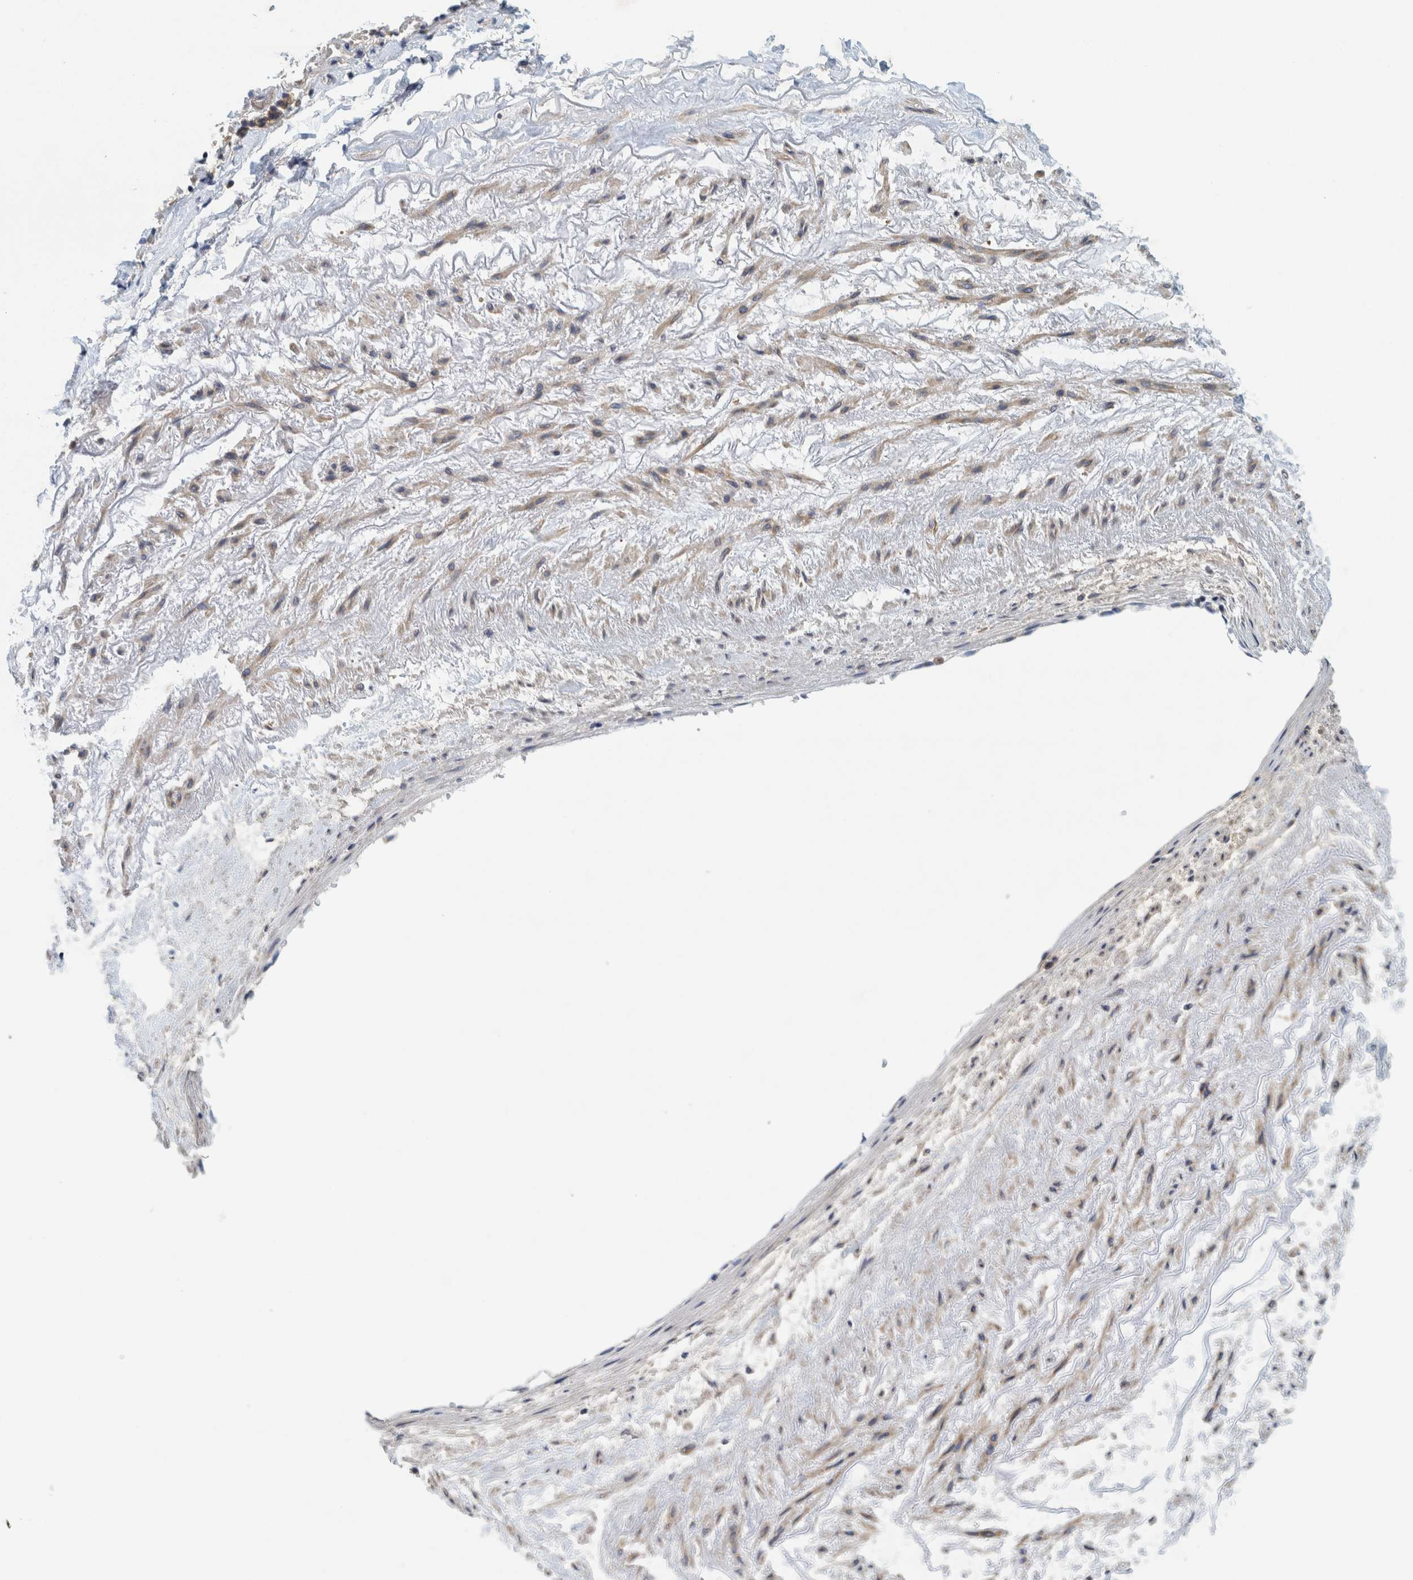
{"staining": {"intensity": "weak", "quantity": "25%-75%", "location": "cytoplasmic/membranous"}, "tissue": "adipose tissue", "cell_type": "Adipocytes", "image_type": "normal", "snomed": [{"axis": "morphology", "description": "Normal tissue, NOS"}, {"axis": "topography", "description": "Cartilage tissue"}, {"axis": "topography", "description": "Lung"}], "caption": "Immunohistochemical staining of benign human adipose tissue demonstrates weak cytoplasmic/membranous protein expression in approximately 25%-75% of adipocytes. The protein is stained brown, and the nuclei are stained in blue (DAB IHC with brightfield microscopy, high magnification).", "gene": "ZNF324B", "patient": {"sex": "female", "age": 77}}